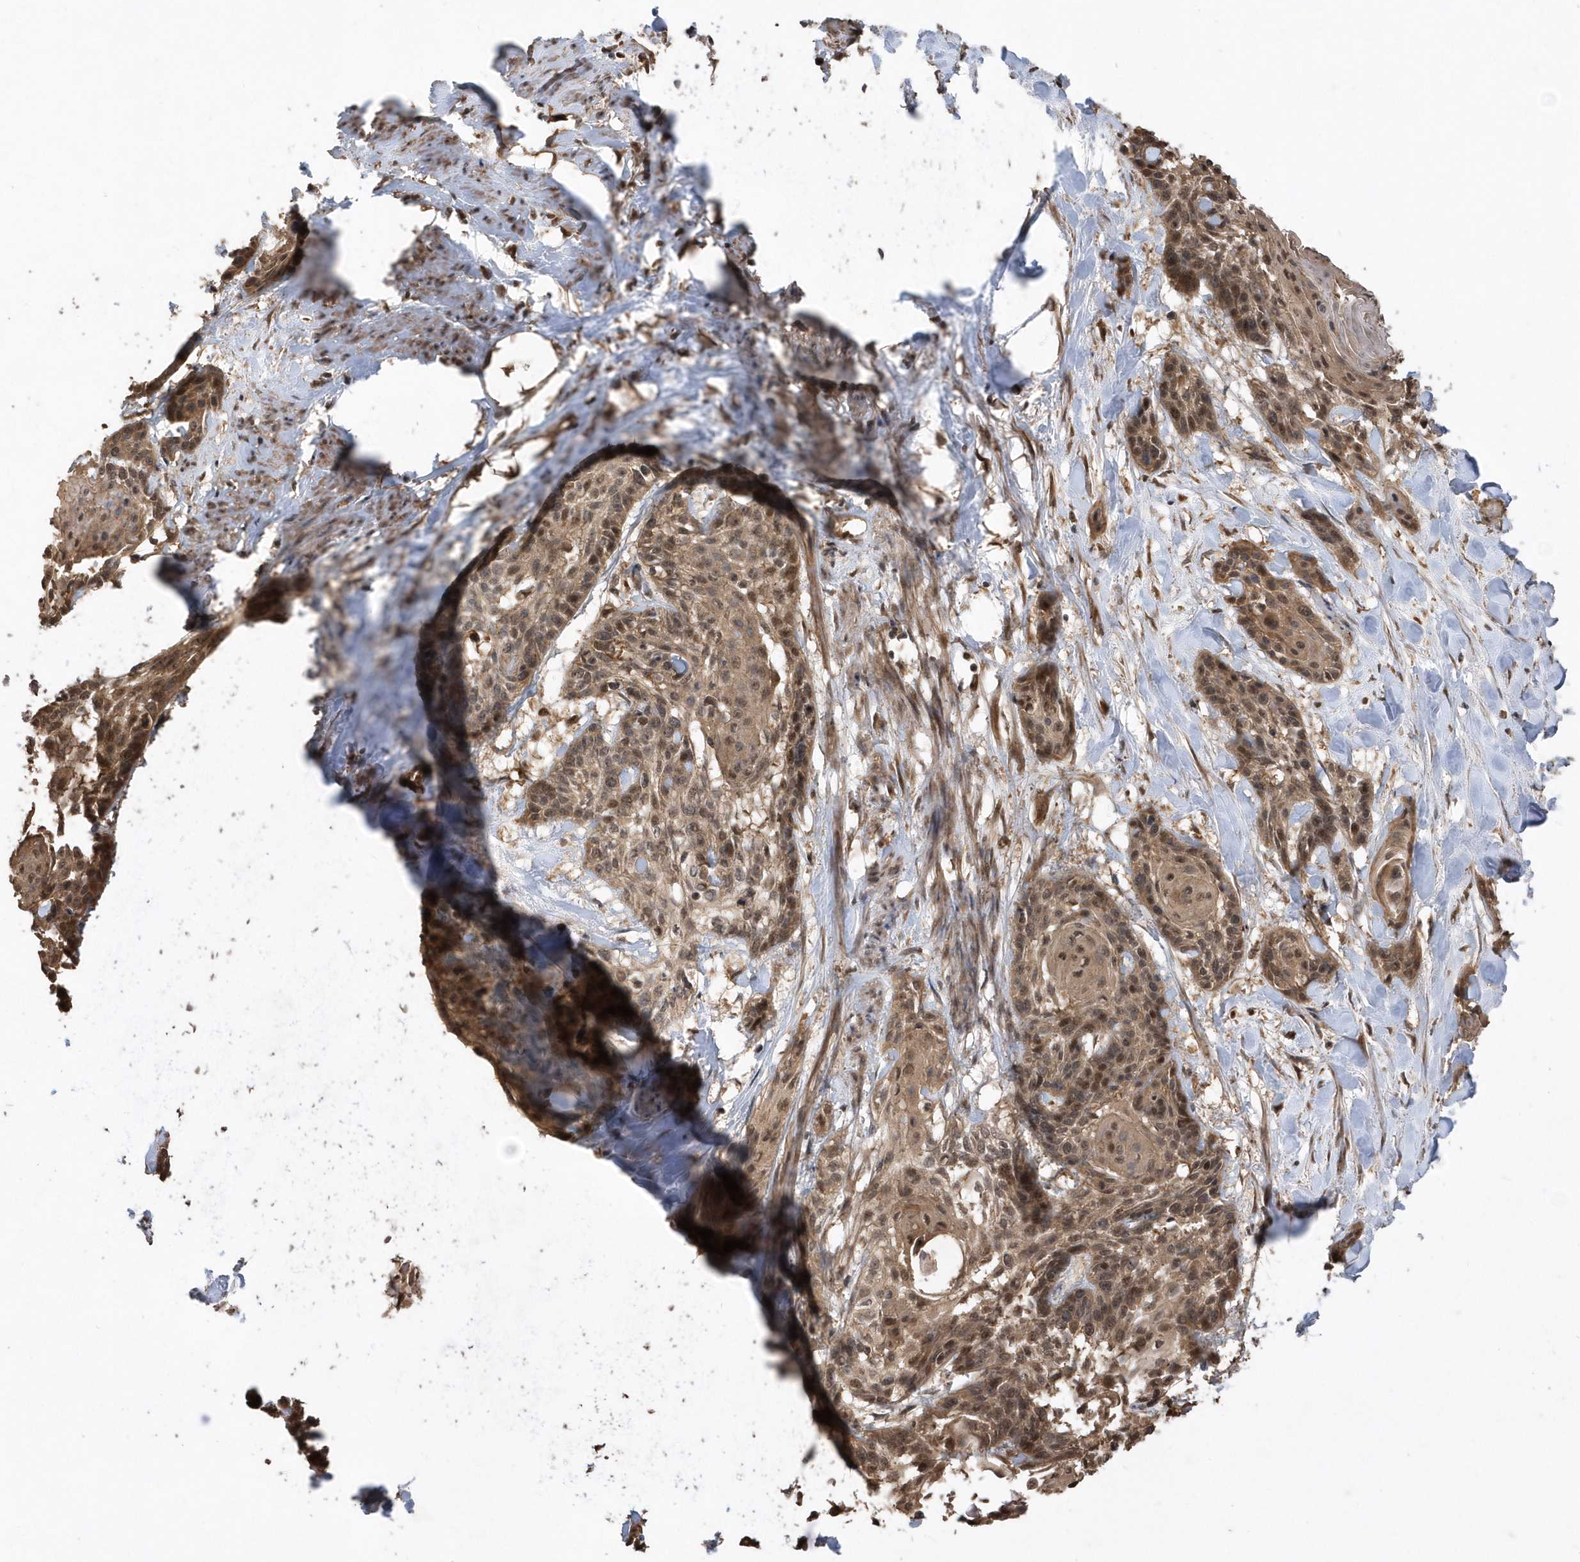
{"staining": {"intensity": "moderate", "quantity": ">75%", "location": "cytoplasmic/membranous,nuclear"}, "tissue": "cervical cancer", "cell_type": "Tumor cells", "image_type": "cancer", "snomed": [{"axis": "morphology", "description": "Squamous cell carcinoma, NOS"}, {"axis": "topography", "description": "Cervix"}], "caption": "A brown stain highlights moderate cytoplasmic/membranous and nuclear positivity of a protein in human cervical squamous cell carcinoma tumor cells.", "gene": "WASHC5", "patient": {"sex": "female", "age": 57}}